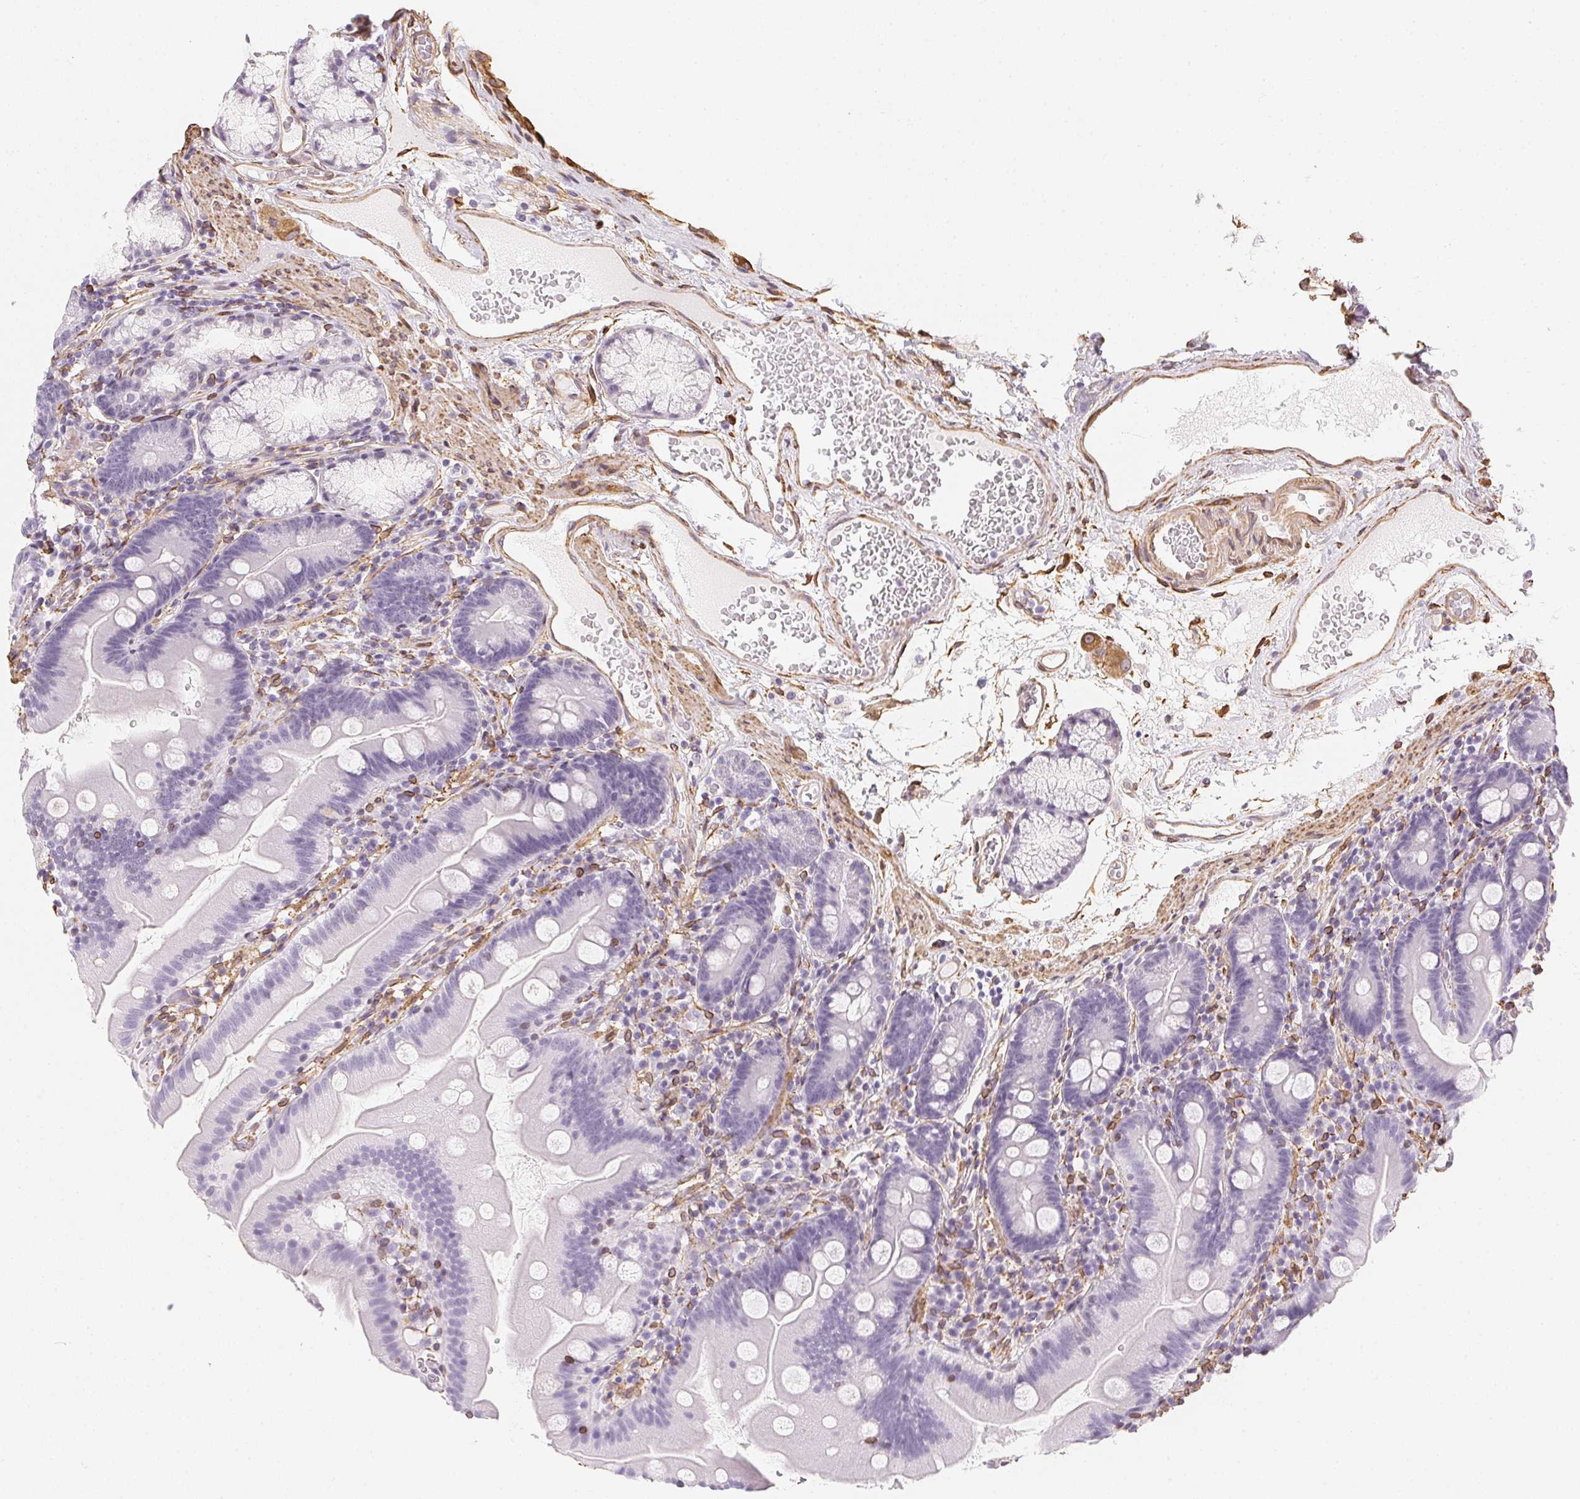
{"staining": {"intensity": "negative", "quantity": "none", "location": "none"}, "tissue": "duodenum", "cell_type": "Glandular cells", "image_type": "normal", "snomed": [{"axis": "morphology", "description": "Normal tissue, NOS"}, {"axis": "topography", "description": "Duodenum"}], "caption": "Human duodenum stained for a protein using immunohistochemistry shows no staining in glandular cells.", "gene": "RSBN1", "patient": {"sex": "female", "age": 67}}